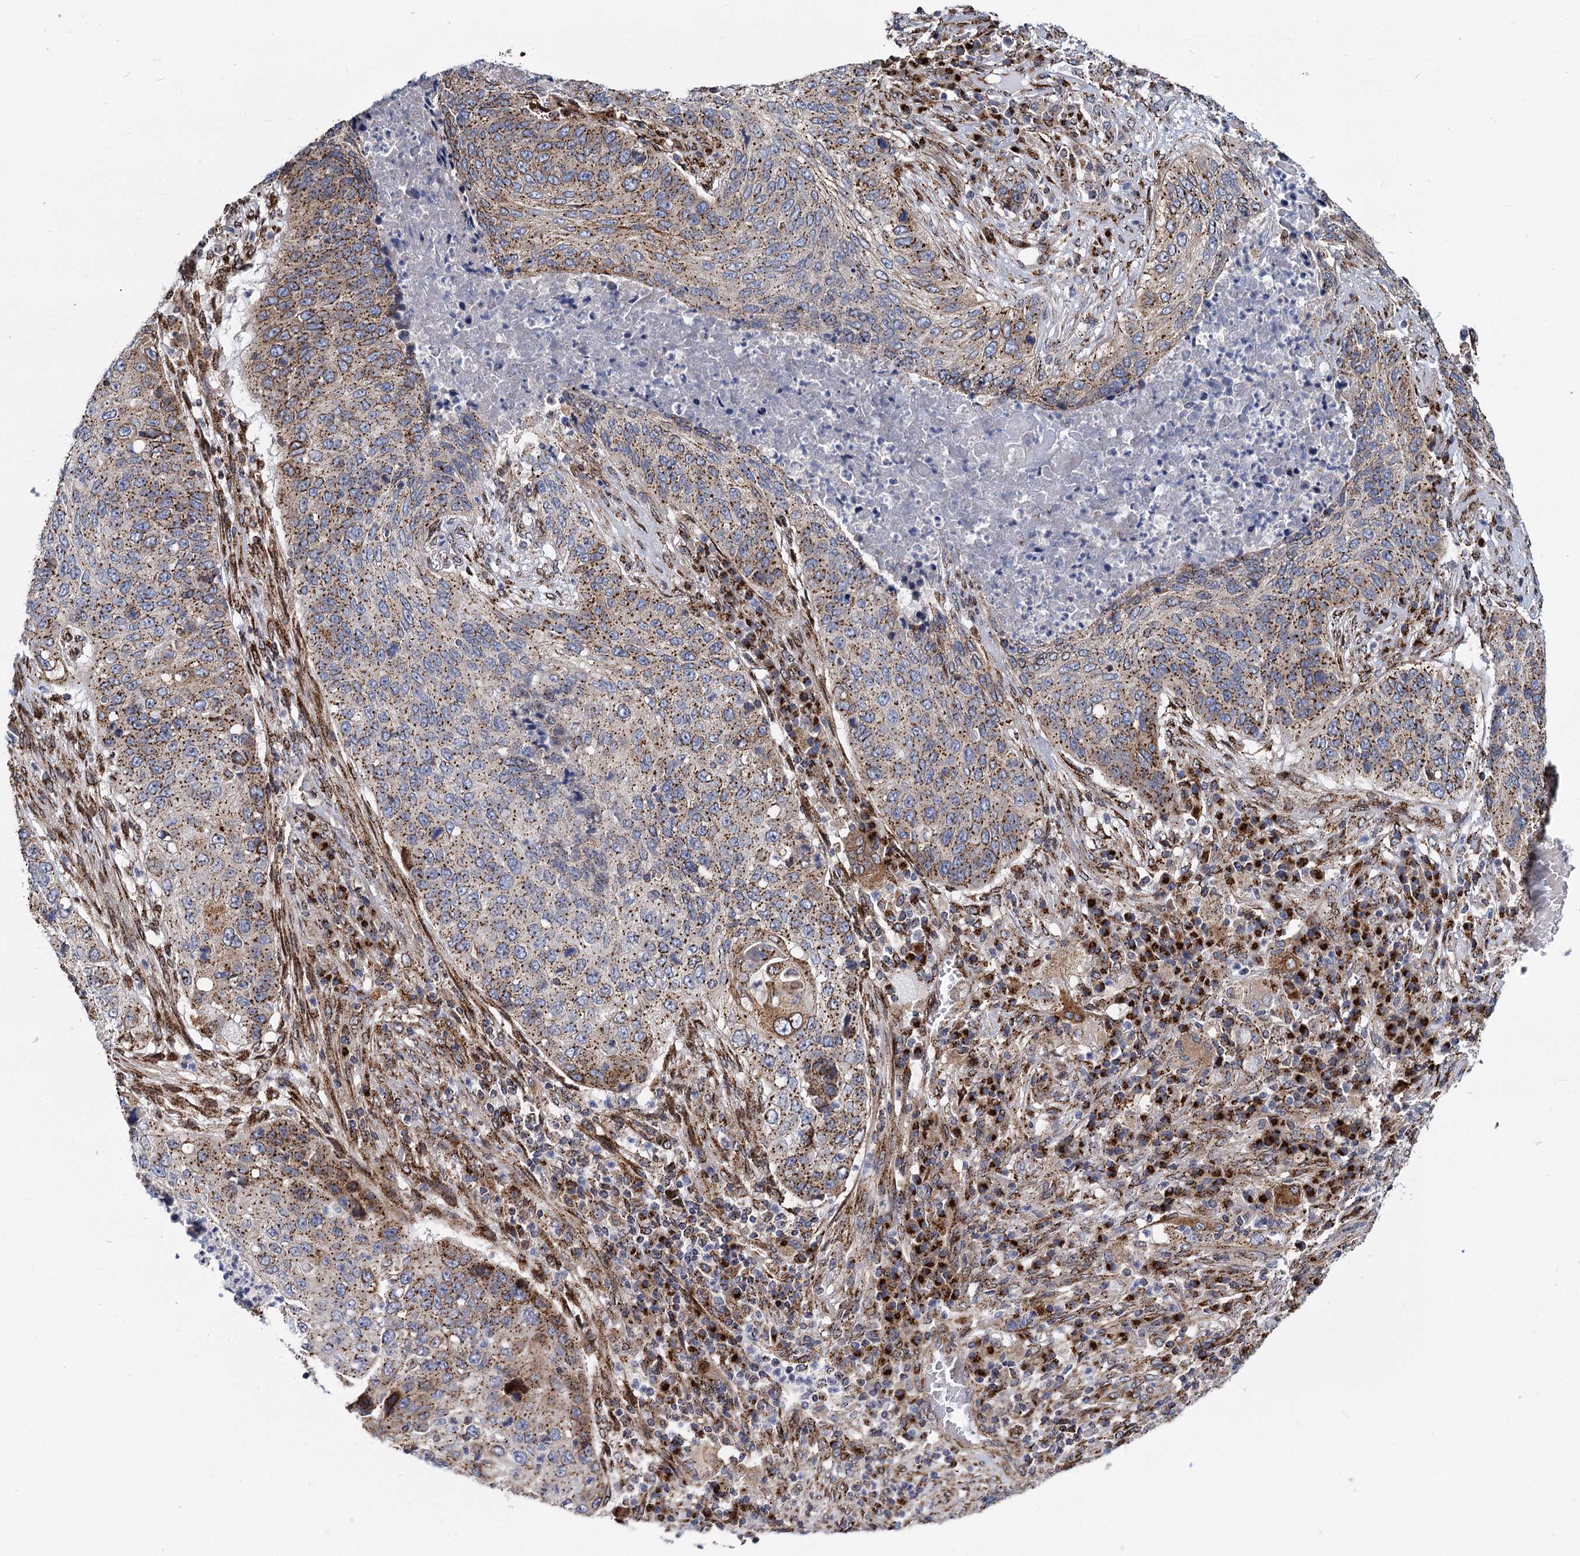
{"staining": {"intensity": "moderate", "quantity": ">75%", "location": "cytoplasmic/membranous"}, "tissue": "lung cancer", "cell_type": "Tumor cells", "image_type": "cancer", "snomed": [{"axis": "morphology", "description": "Squamous cell carcinoma, NOS"}, {"axis": "topography", "description": "Lung"}], "caption": "This is an image of immunohistochemistry staining of squamous cell carcinoma (lung), which shows moderate expression in the cytoplasmic/membranous of tumor cells.", "gene": "SUPT20H", "patient": {"sex": "female", "age": 63}}